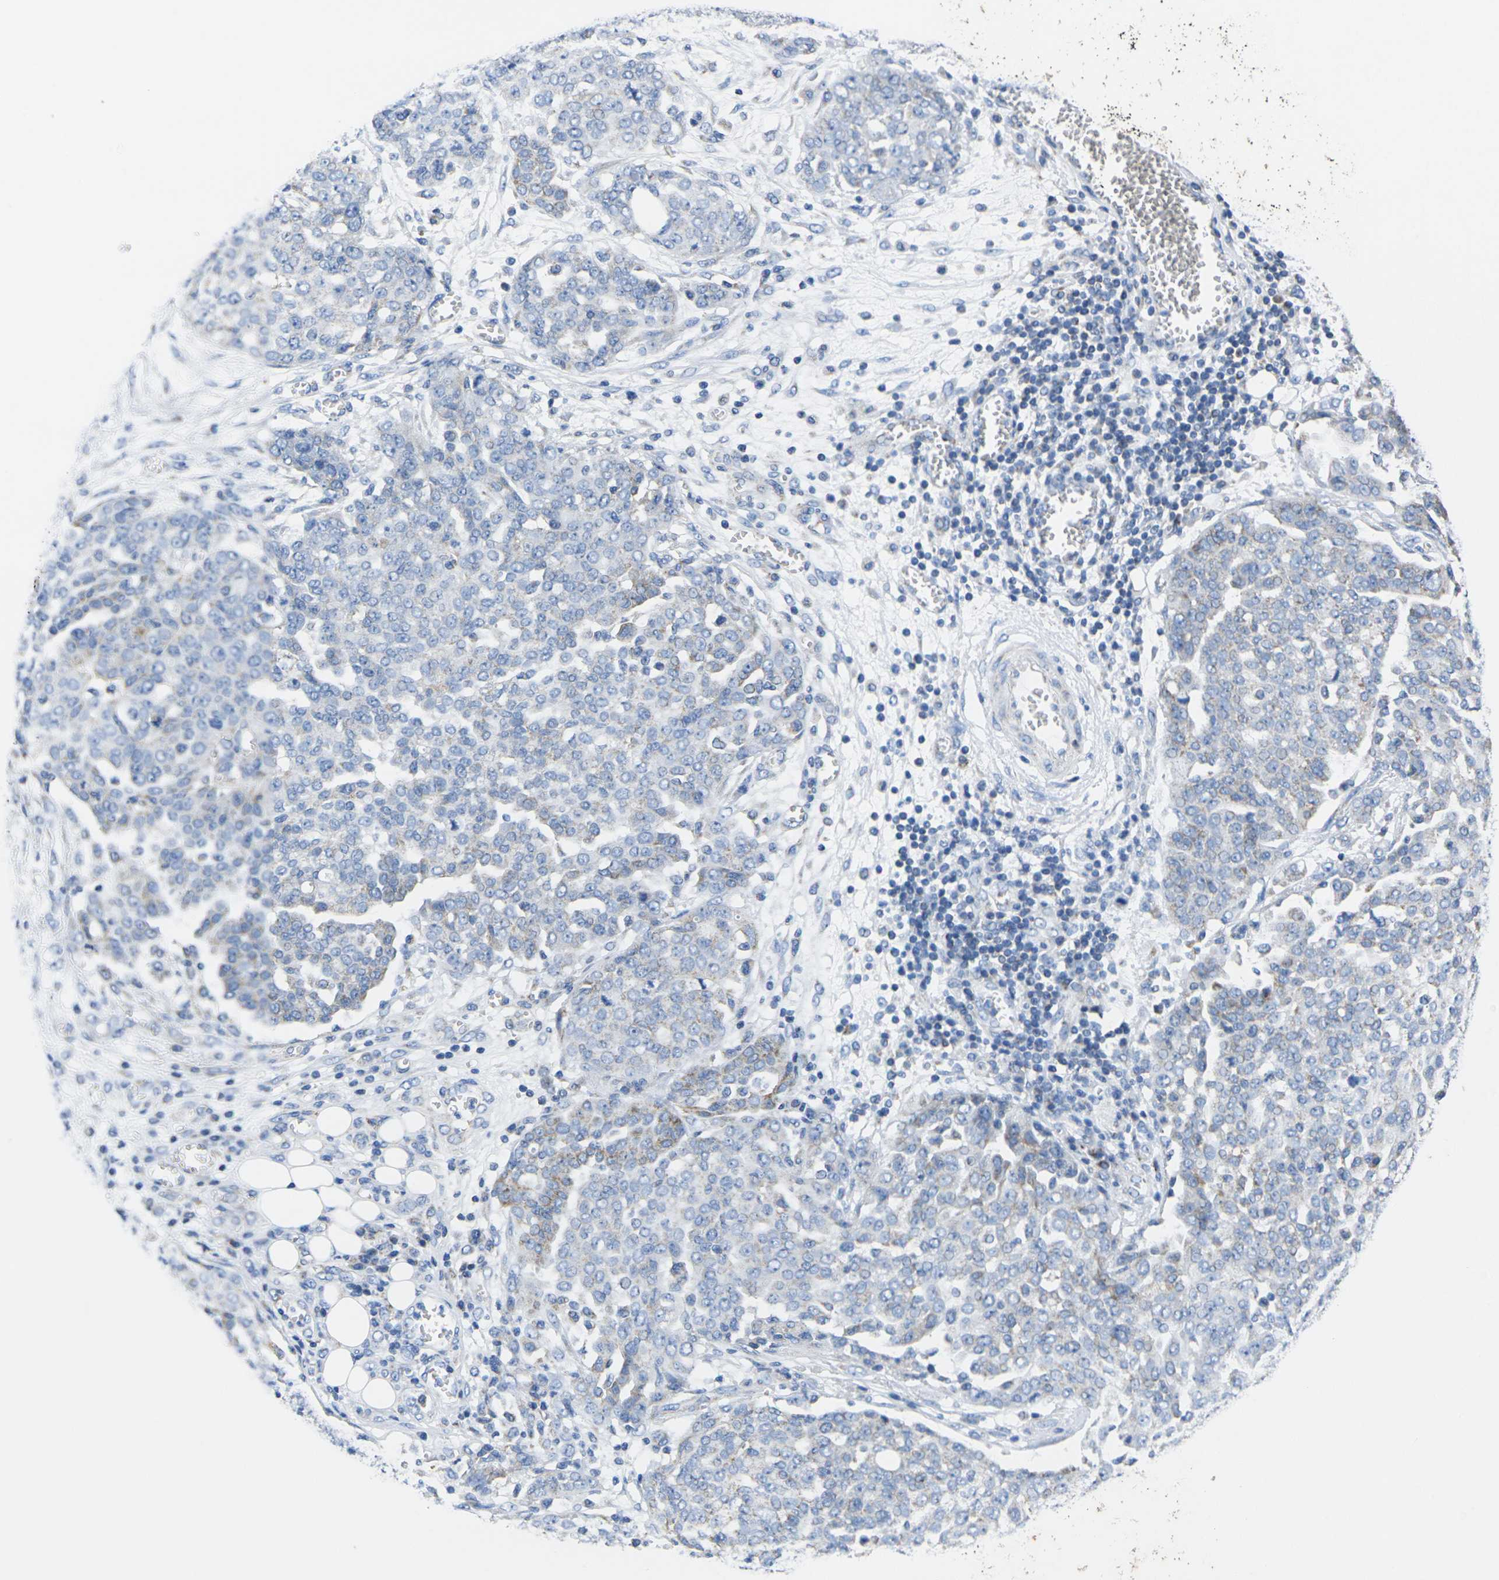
{"staining": {"intensity": "moderate", "quantity": "<25%", "location": "cytoplasmic/membranous"}, "tissue": "ovarian cancer", "cell_type": "Tumor cells", "image_type": "cancer", "snomed": [{"axis": "morphology", "description": "Cystadenocarcinoma, serous, NOS"}, {"axis": "topography", "description": "Soft tissue"}, {"axis": "topography", "description": "Ovary"}], "caption": "Protein expression analysis of ovarian serous cystadenocarcinoma demonstrates moderate cytoplasmic/membranous positivity in approximately <25% of tumor cells.", "gene": "TMEM204", "patient": {"sex": "female", "age": 57}}